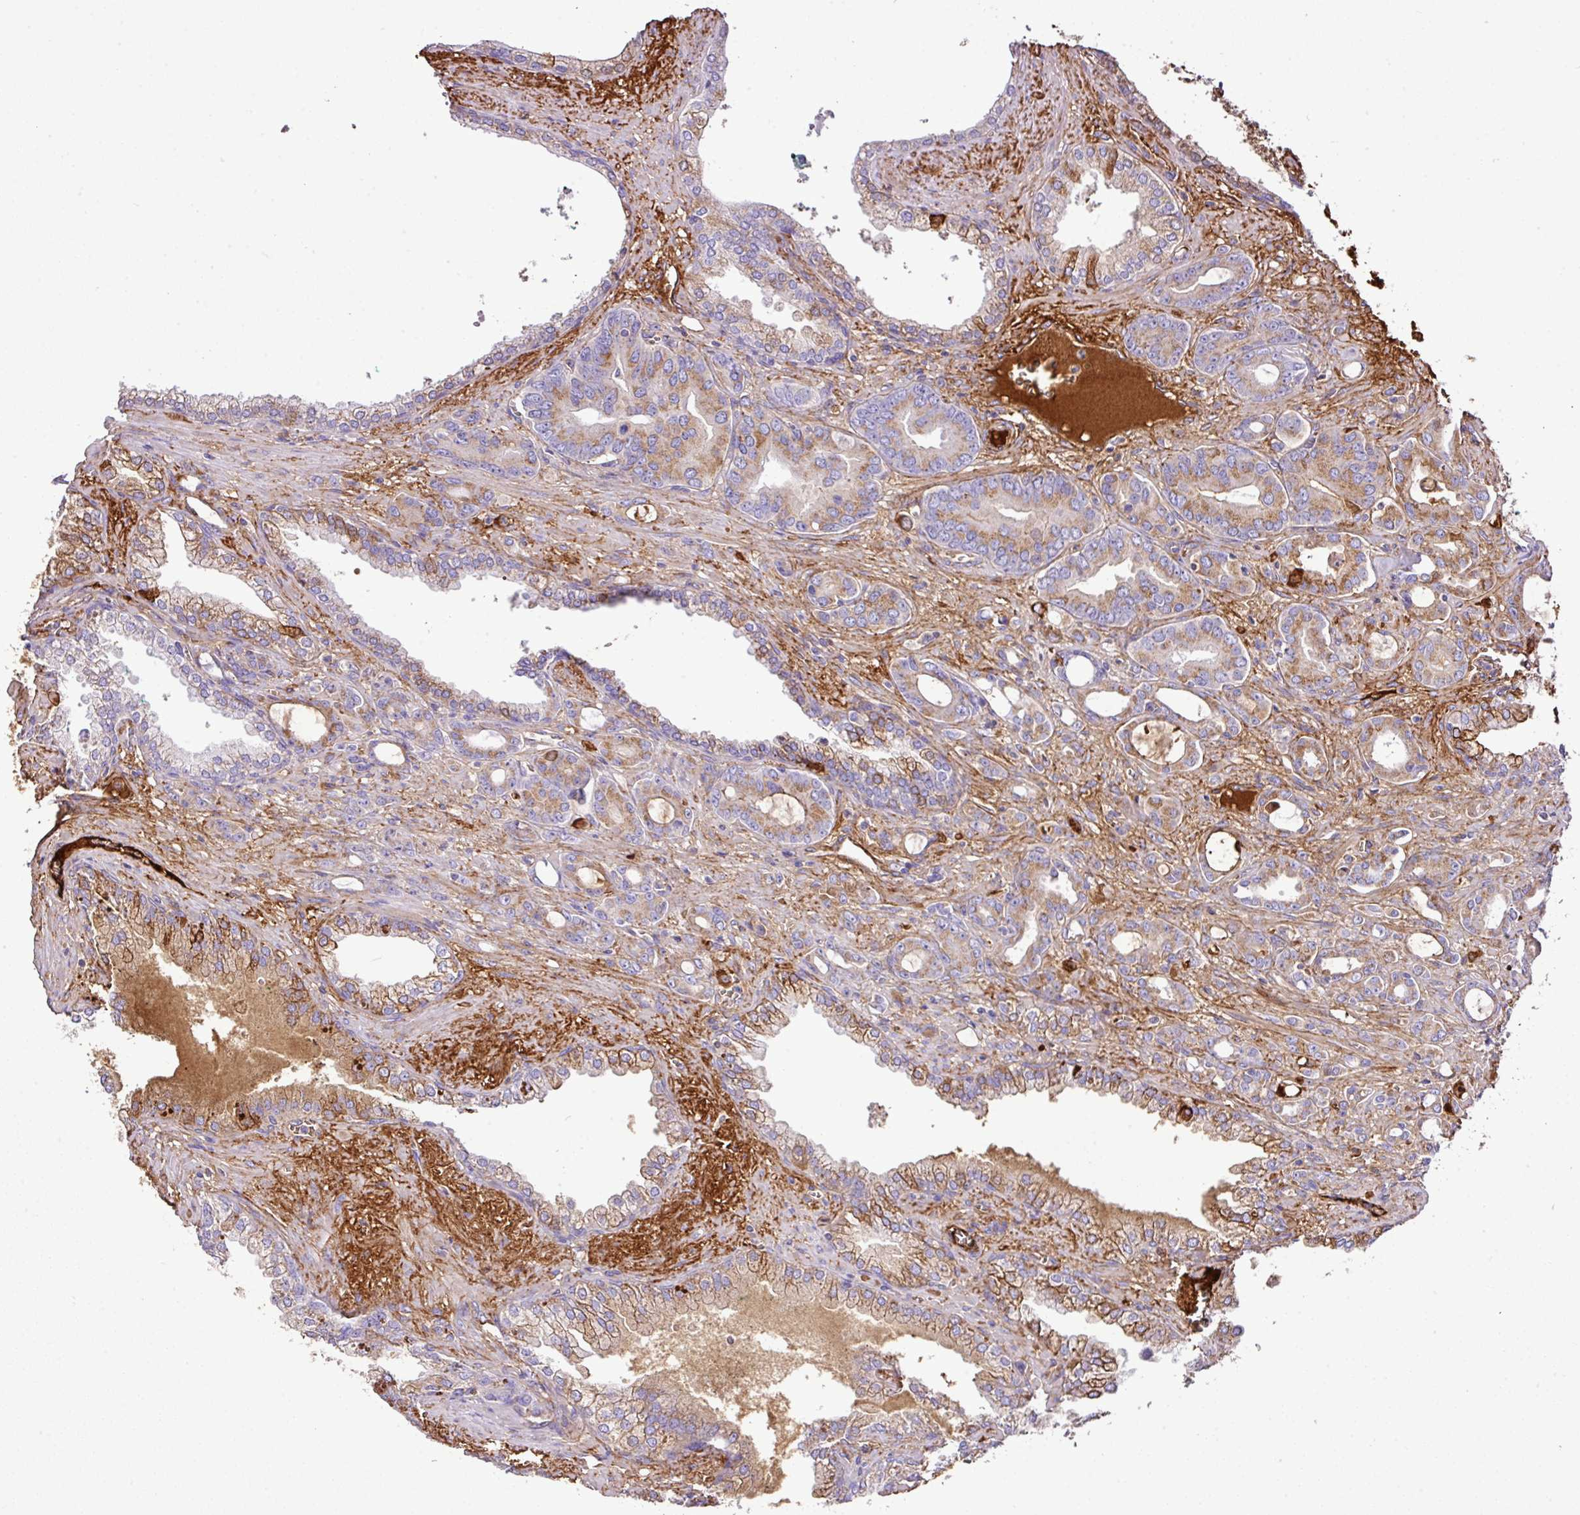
{"staining": {"intensity": "moderate", "quantity": "<25%", "location": "cytoplasmic/membranous"}, "tissue": "prostate cancer", "cell_type": "Tumor cells", "image_type": "cancer", "snomed": [{"axis": "morphology", "description": "Adenocarcinoma, High grade"}, {"axis": "topography", "description": "Prostate"}], "caption": "This image shows IHC staining of prostate cancer, with low moderate cytoplasmic/membranous staining in approximately <25% of tumor cells.", "gene": "CTXN2", "patient": {"sex": "male", "age": 72}}